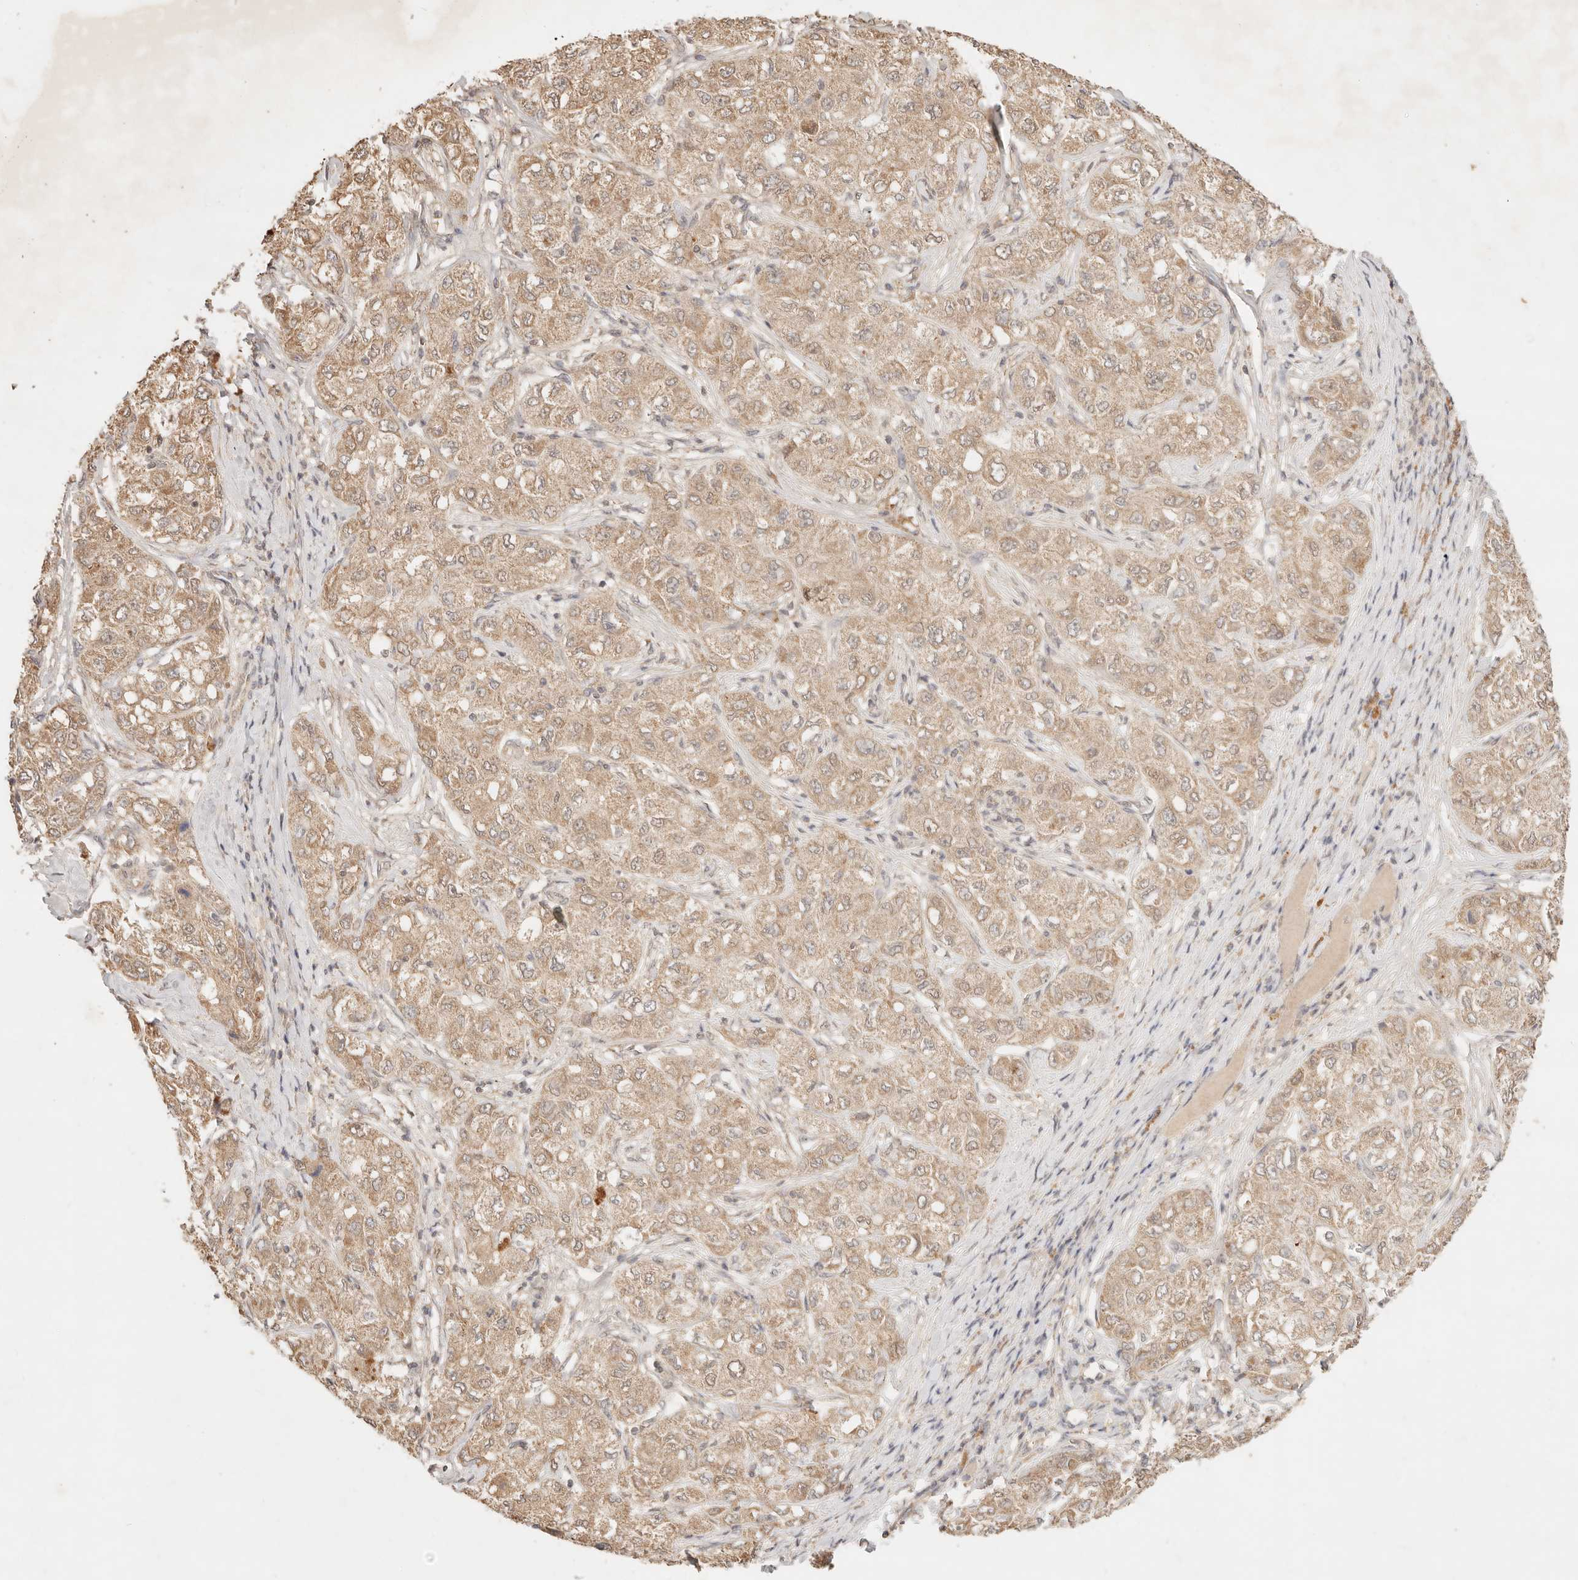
{"staining": {"intensity": "weak", "quantity": ">75%", "location": "cytoplasmic/membranous"}, "tissue": "liver cancer", "cell_type": "Tumor cells", "image_type": "cancer", "snomed": [{"axis": "morphology", "description": "Carcinoma, Hepatocellular, NOS"}, {"axis": "topography", "description": "Liver"}], "caption": "Tumor cells exhibit low levels of weak cytoplasmic/membranous expression in approximately >75% of cells in hepatocellular carcinoma (liver).", "gene": "TRIM11", "patient": {"sex": "male", "age": 80}}